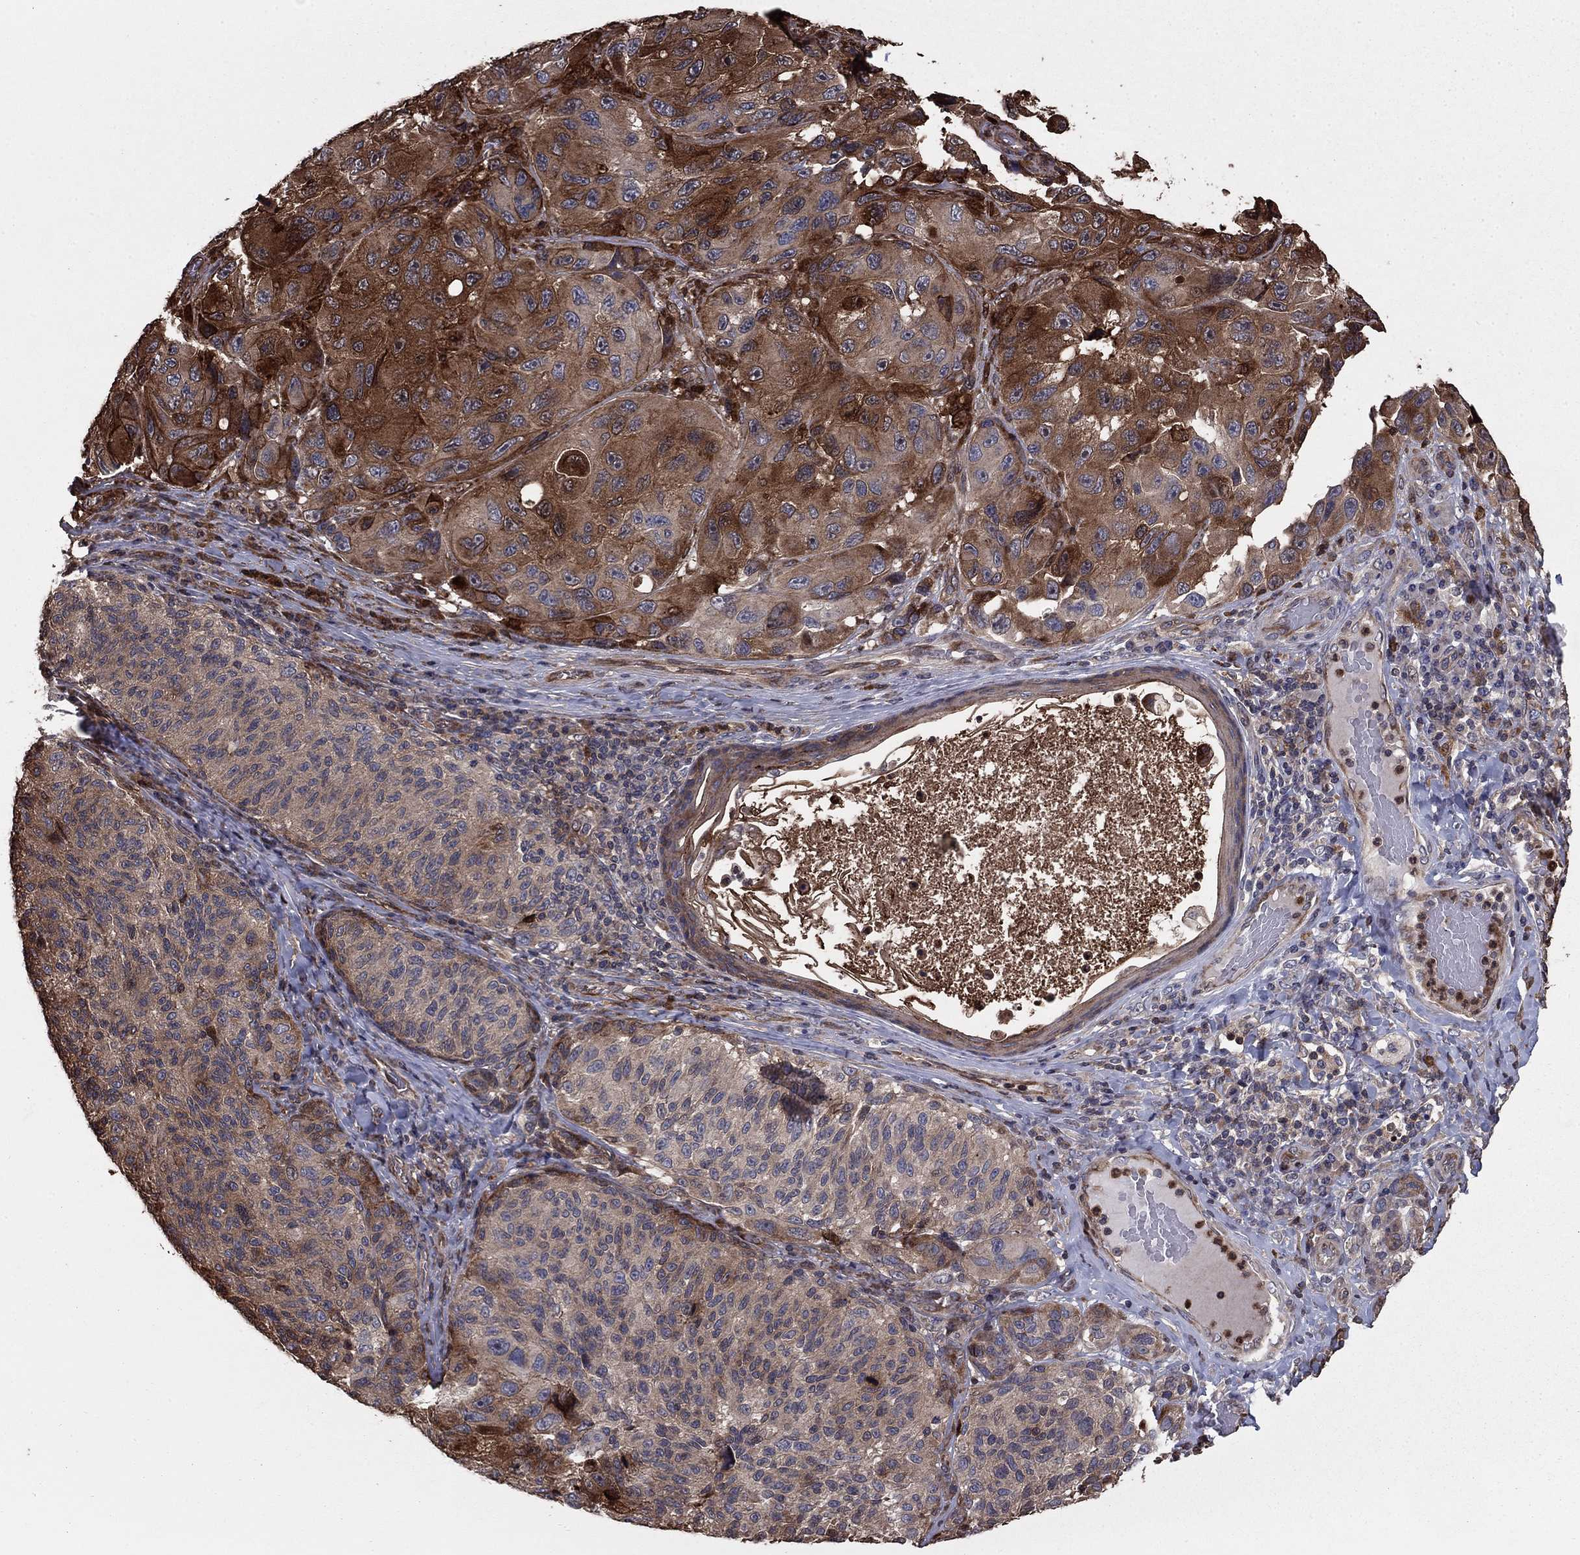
{"staining": {"intensity": "moderate", "quantity": "25%-75%", "location": "cytoplasmic/membranous"}, "tissue": "melanoma", "cell_type": "Tumor cells", "image_type": "cancer", "snomed": [{"axis": "morphology", "description": "Malignant melanoma, NOS"}, {"axis": "topography", "description": "Skin"}], "caption": "Immunohistochemistry micrograph of human malignant melanoma stained for a protein (brown), which demonstrates medium levels of moderate cytoplasmic/membranous expression in about 25%-75% of tumor cells.", "gene": "GYG1", "patient": {"sex": "female", "age": 73}}